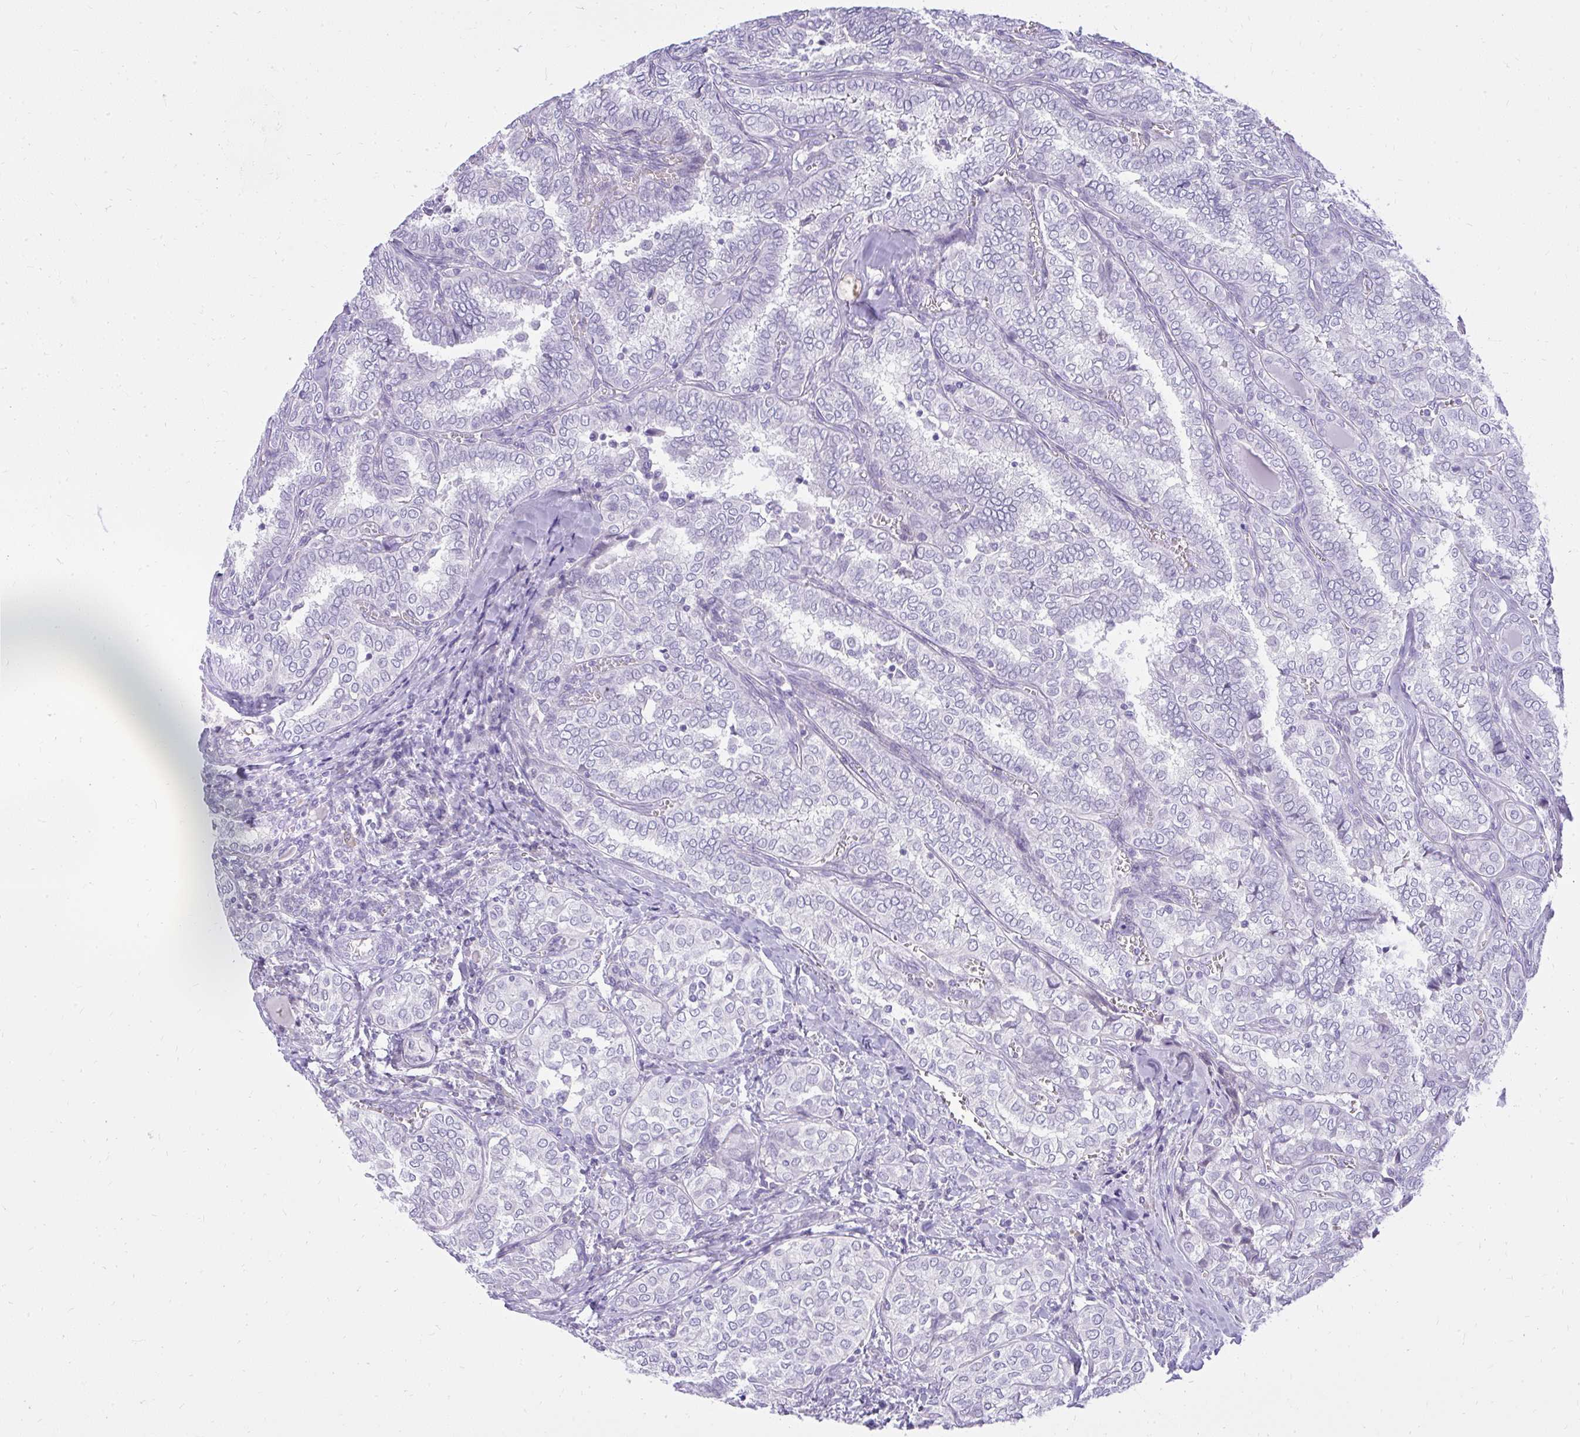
{"staining": {"intensity": "negative", "quantity": "none", "location": "none"}, "tissue": "thyroid cancer", "cell_type": "Tumor cells", "image_type": "cancer", "snomed": [{"axis": "morphology", "description": "Papillary adenocarcinoma, NOS"}, {"axis": "topography", "description": "Thyroid gland"}], "caption": "Immunohistochemistry (IHC) of thyroid cancer reveals no expression in tumor cells.", "gene": "PRAP1", "patient": {"sex": "female", "age": 30}}